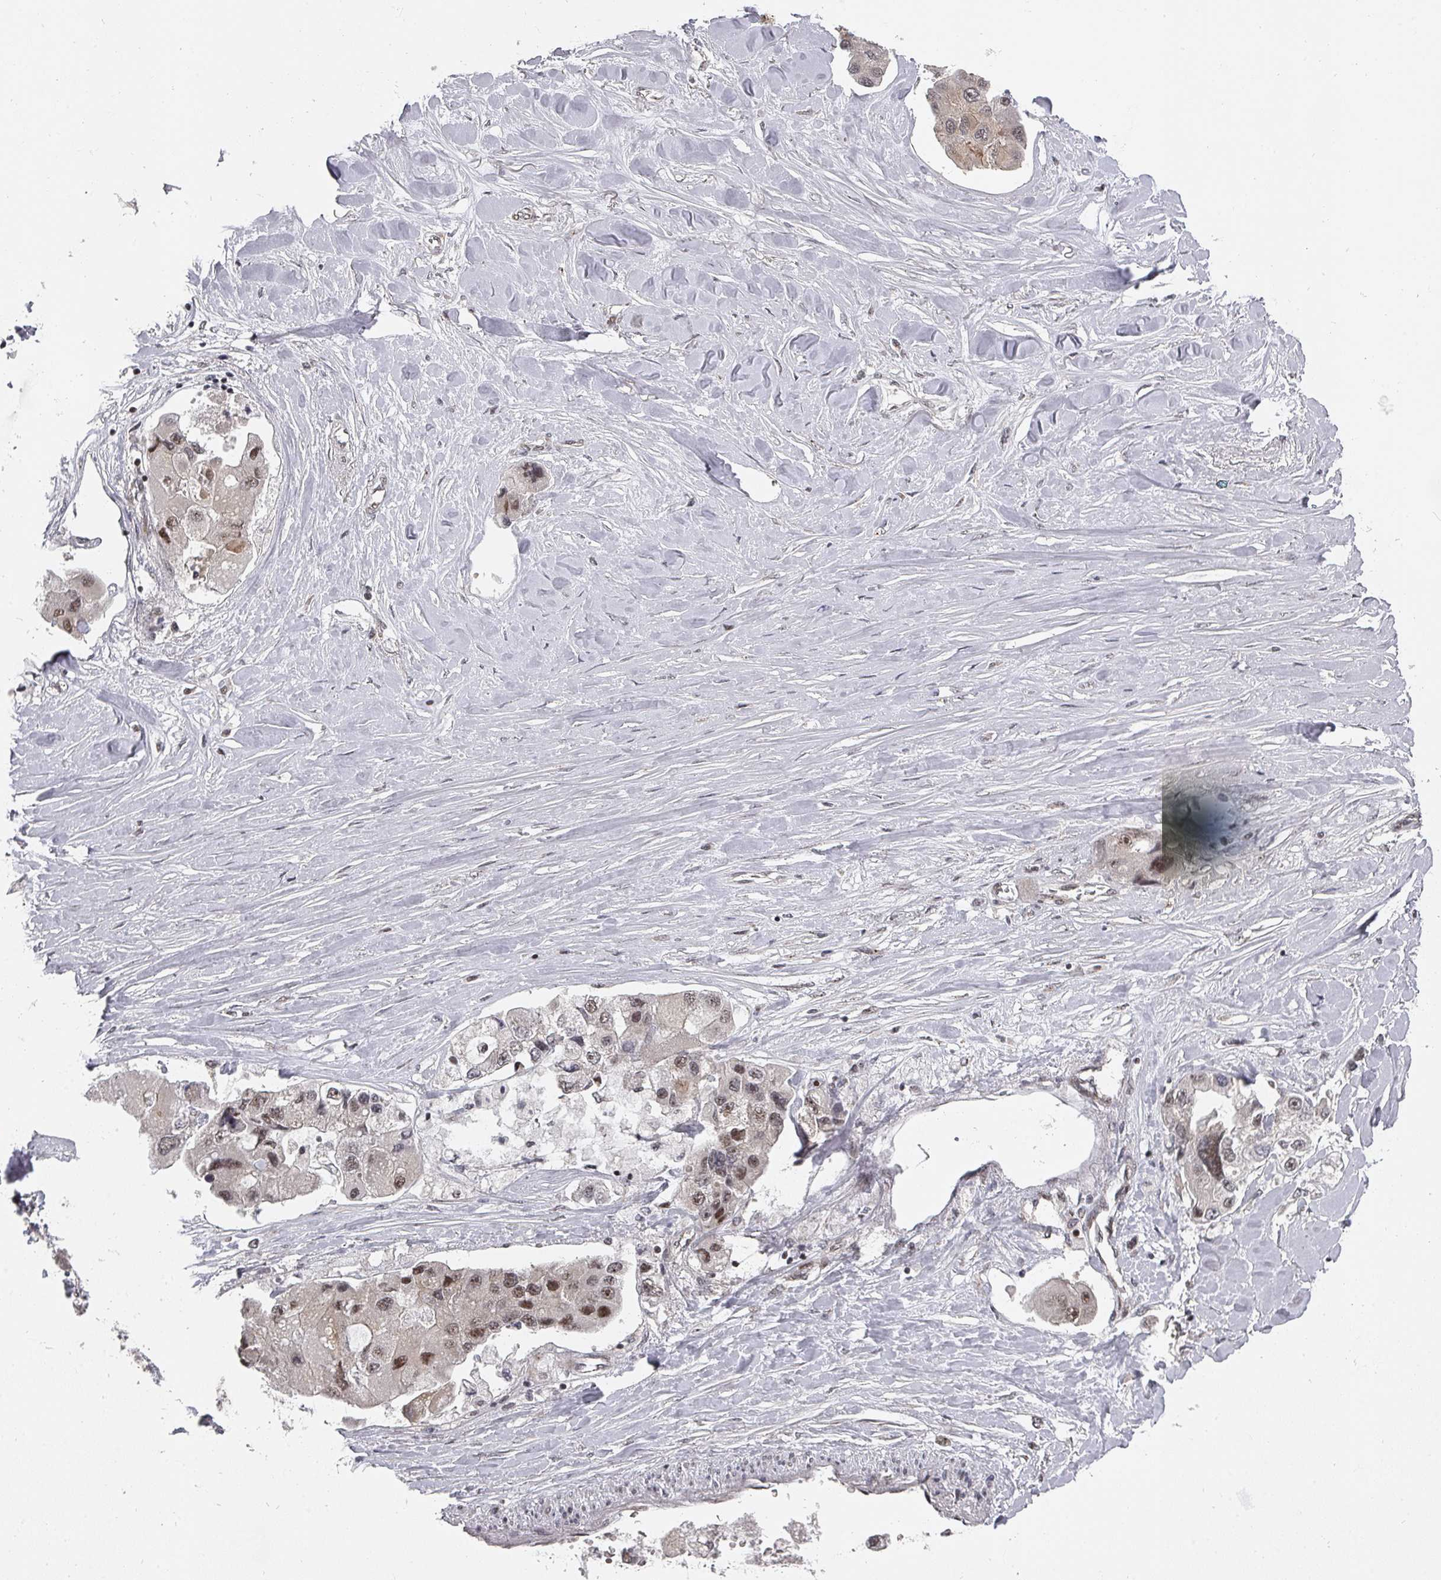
{"staining": {"intensity": "moderate", "quantity": "25%-75%", "location": "nuclear"}, "tissue": "lung cancer", "cell_type": "Tumor cells", "image_type": "cancer", "snomed": [{"axis": "morphology", "description": "Adenocarcinoma, NOS"}, {"axis": "topography", "description": "Lung"}], "caption": "High-magnification brightfield microscopy of lung cancer stained with DAB (3,3'-diaminobenzidine) (brown) and counterstained with hematoxylin (blue). tumor cells exhibit moderate nuclear positivity is seen in about25%-75% of cells.", "gene": "KIF1C", "patient": {"sex": "female", "age": 54}}